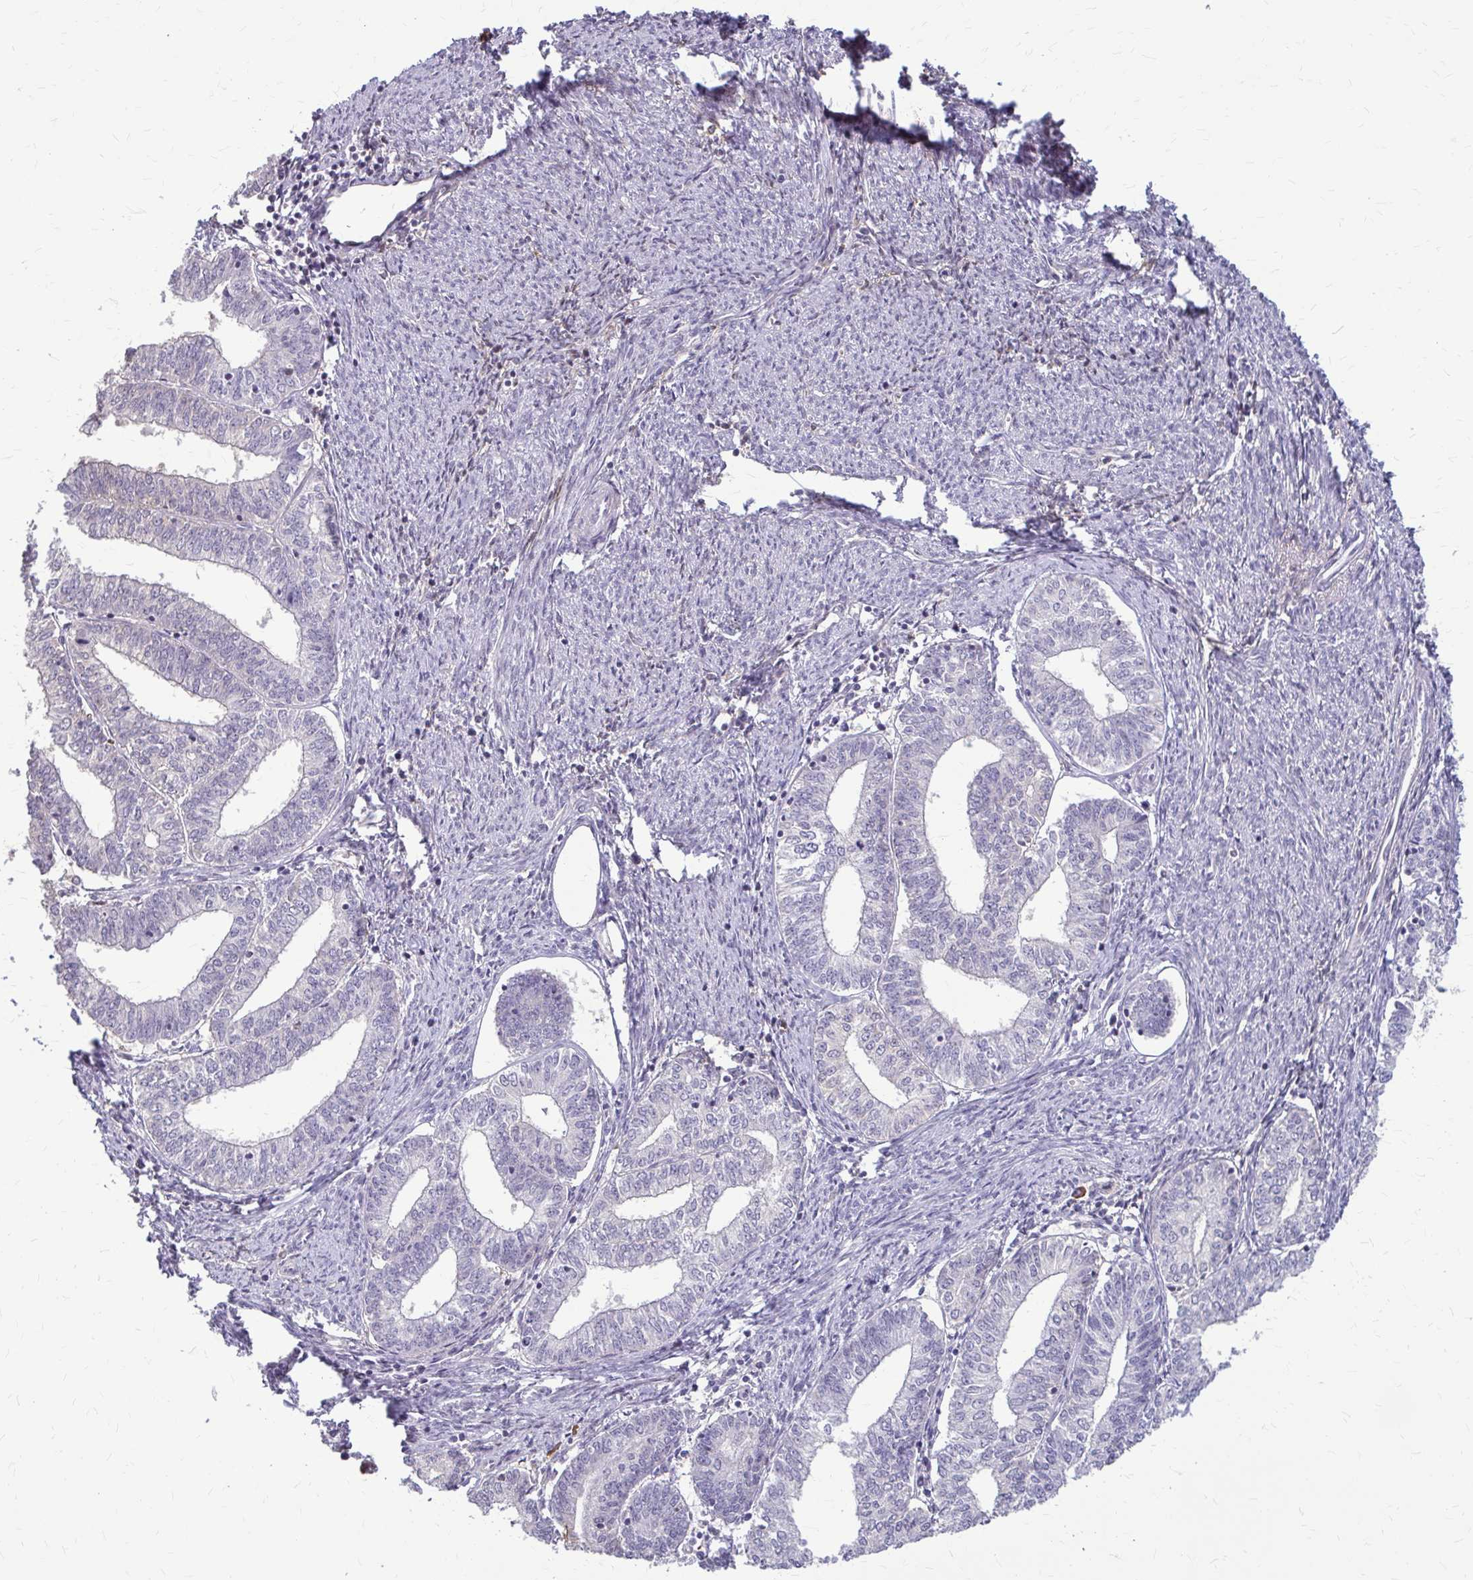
{"staining": {"intensity": "negative", "quantity": "none", "location": "none"}, "tissue": "endometrial cancer", "cell_type": "Tumor cells", "image_type": "cancer", "snomed": [{"axis": "morphology", "description": "Adenocarcinoma, NOS"}, {"axis": "topography", "description": "Endometrium"}], "caption": "Tumor cells are negative for protein expression in human endometrial cancer (adenocarcinoma). Brightfield microscopy of IHC stained with DAB (3,3'-diaminobenzidine) (brown) and hematoxylin (blue), captured at high magnification.", "gene": "ZNF34", "patient": {"sex": "female", "age": 61}}